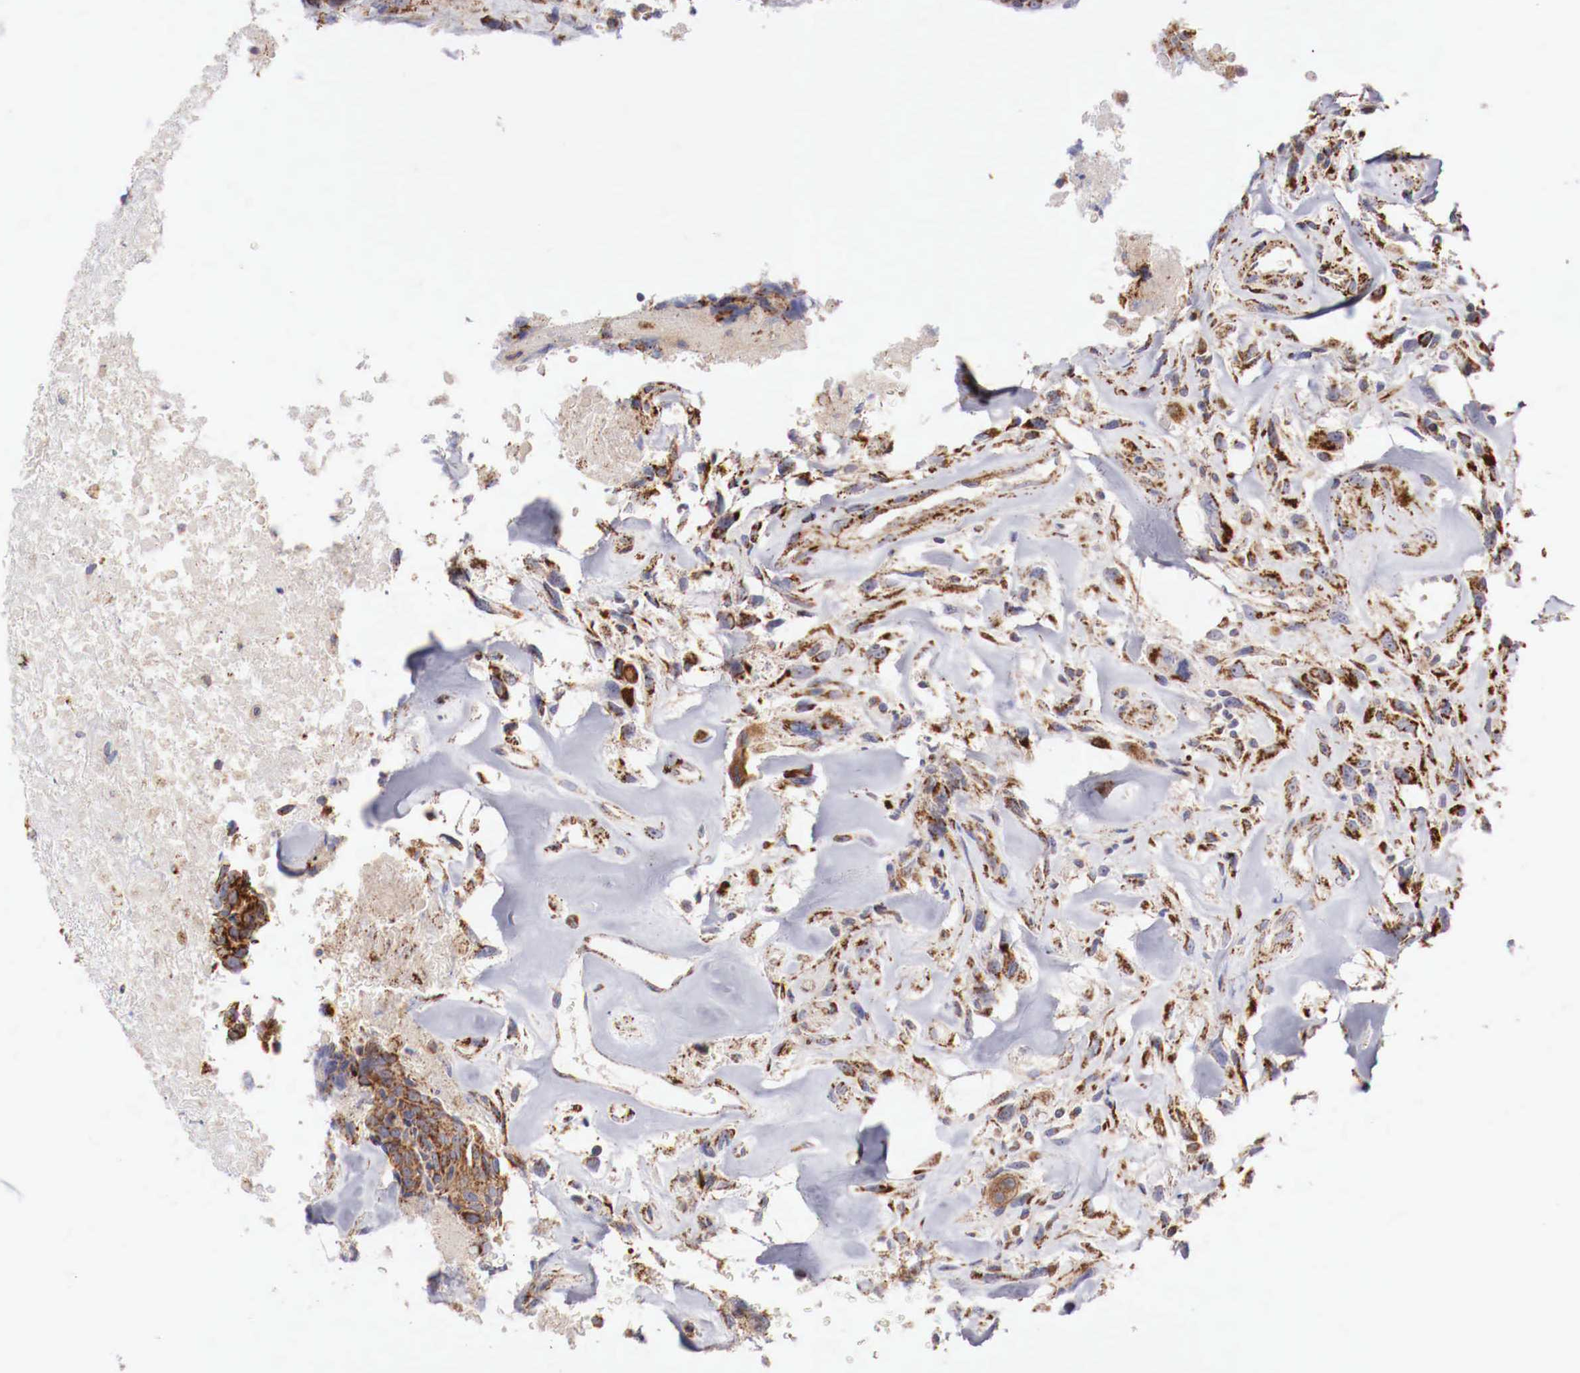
{"staining": {"intensity": "moderate", "quantity": ">75%", "location": "cytoplasmic/membranous"}, "tissue": "breast cancer", "cell_type": "Tumor cells", "image_type": "cancer", "snomed": [{"axis": "morphology", "description": "Neoplasm, malignant, NOS"}, {"axis": "topography", "description": "Breast"}], "caption": "This histopathology image demonstrates immunohistochemistry staining of human breast neoplasm (malignant), with medium moderate cytoplasmic/membranous staining in about >75% of tumor cells.", "gene": "XPNPEP3", "patient": {"sex": "female", "age": 50}}